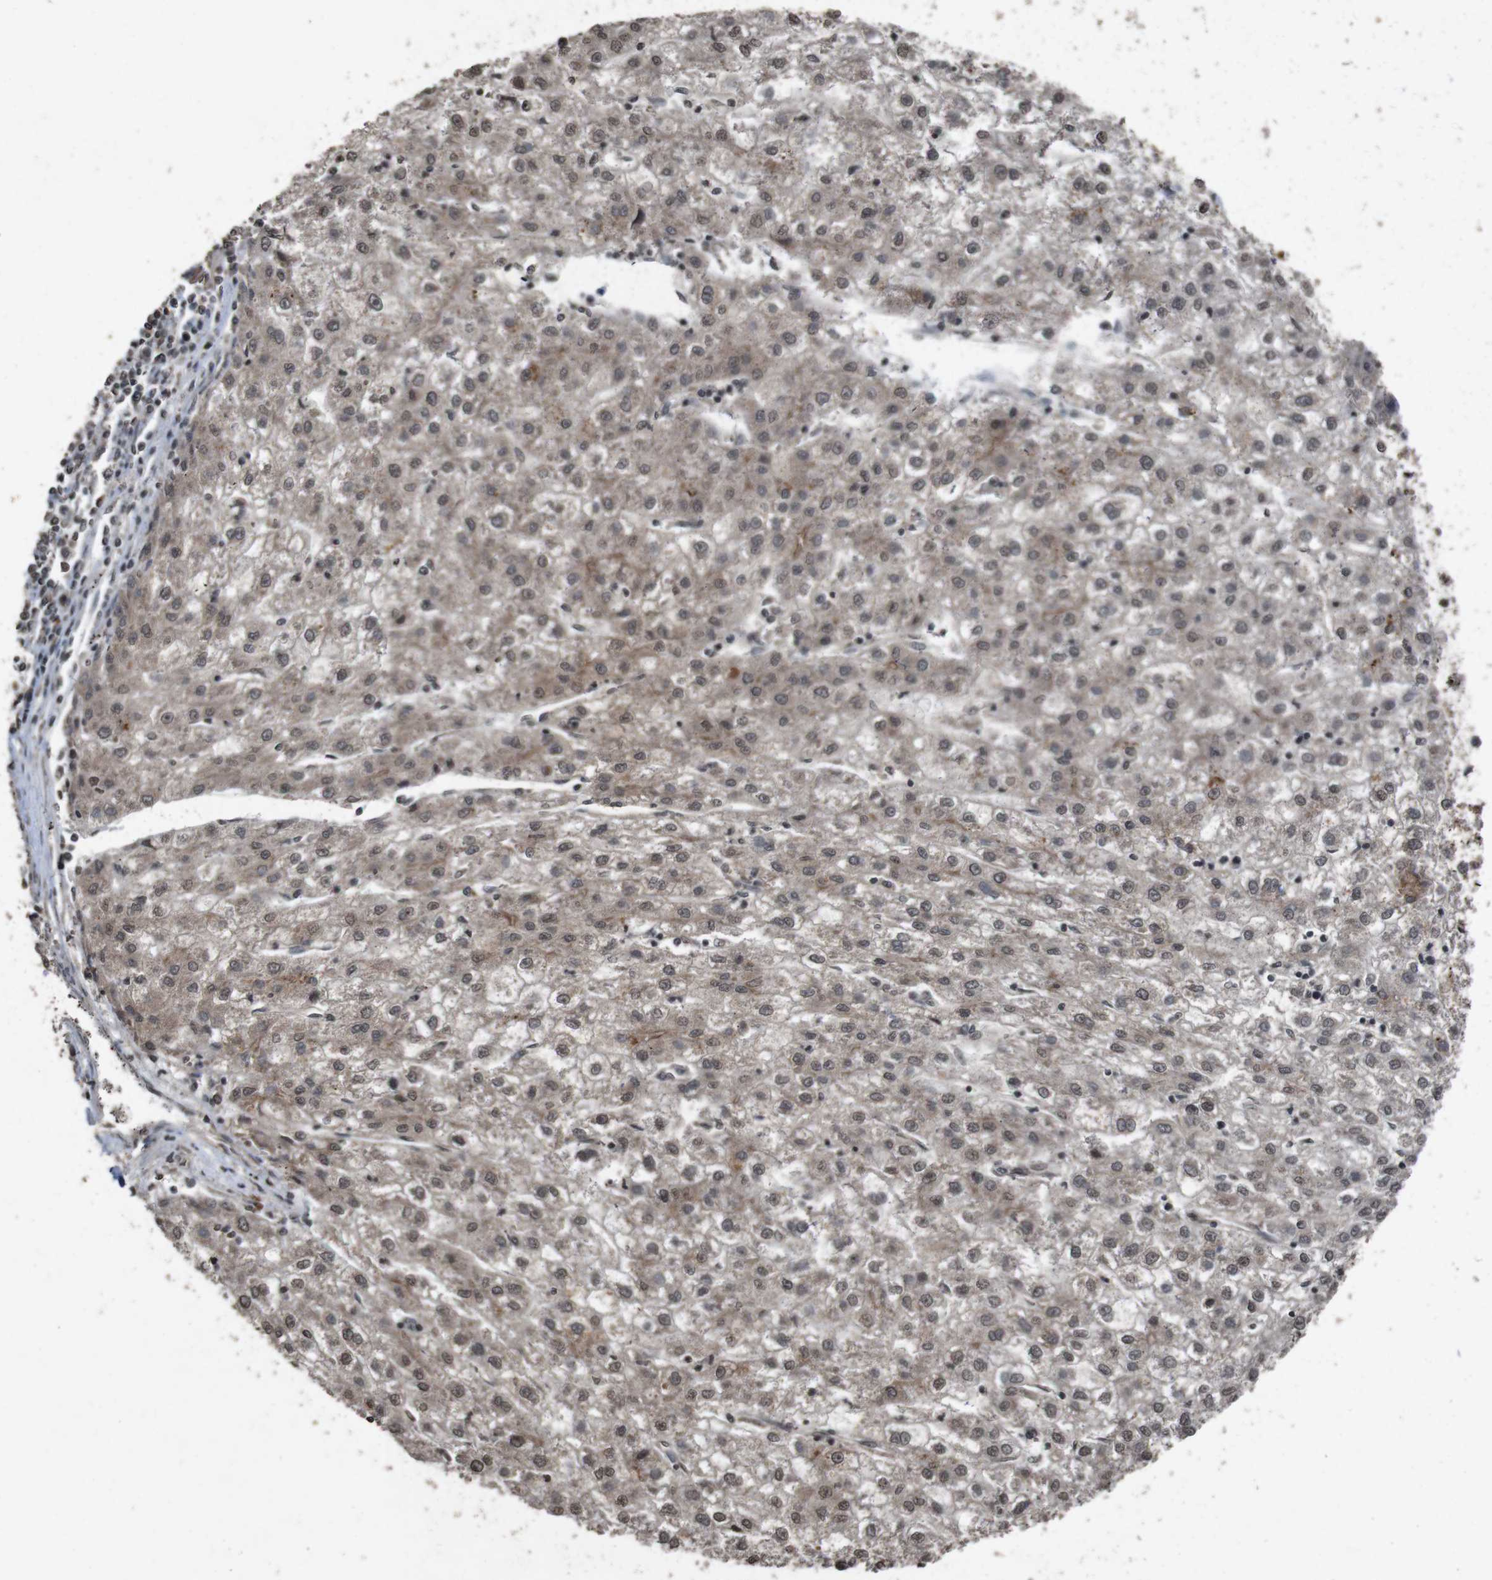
{"staining": {"intensity": "weak", "quantity": ">75%", "location": "cytoplasmic/membranous,nuclear"}, "tissue": "liver cancer", "cell_type": "Tumor cells", "image_type": "cancer", "snomed": [{"axis": "morphology", "description": "Carcinoma, Hepatocellular, NOS"}, {"axis": "topography", "description": "Liver"}], "caption": "Brown immunohistochemical staining in liver hepatocellular carcinoma displays weak cytoplasmic/membranous and nuclear expression in approximately >75% of tumor cells. (brown staining indicates protein expression, while blue staining denotes nuclei).", "gene": "SORL1", "patient": {"sex": "male", "age": 72}}